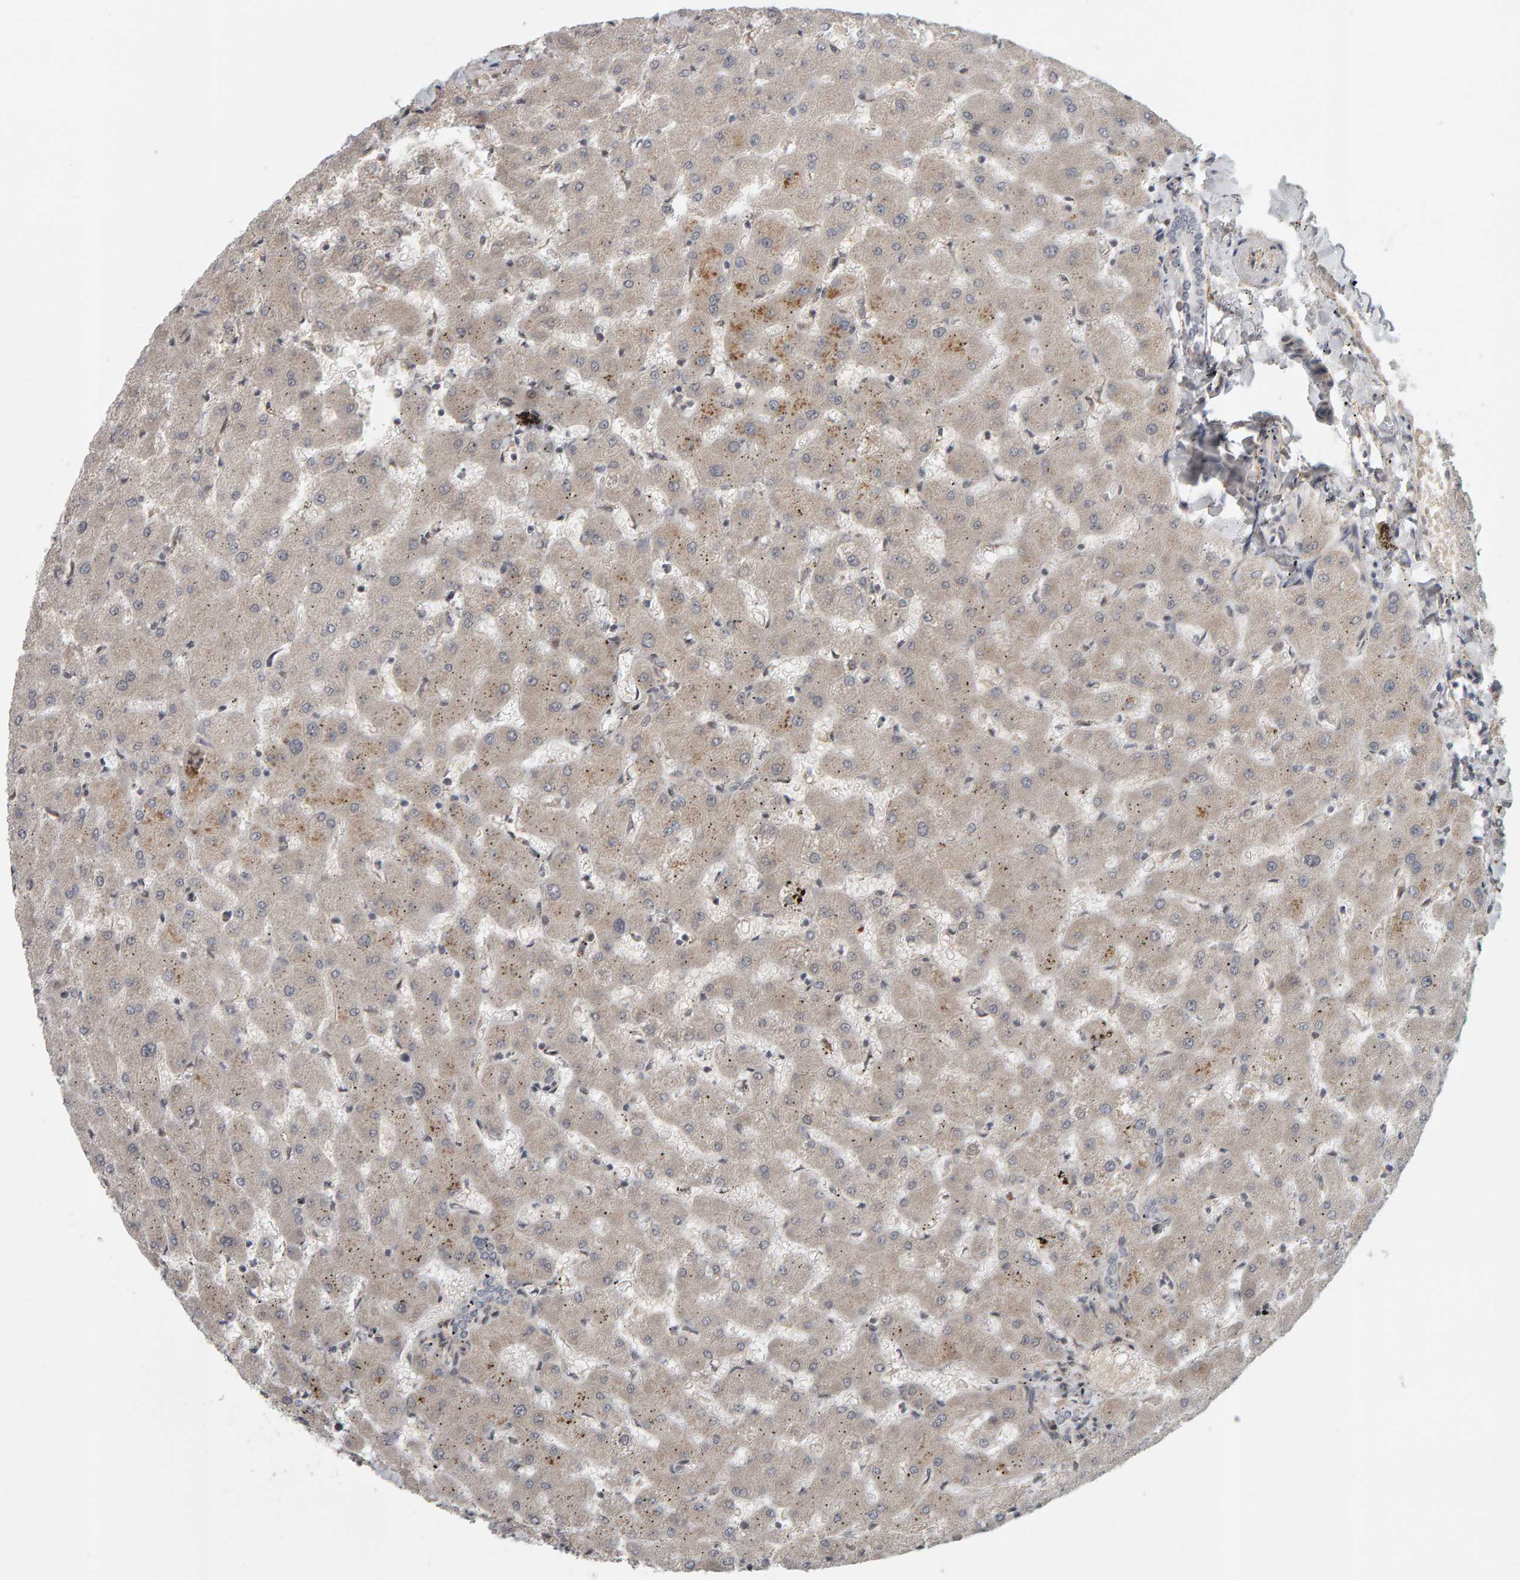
{"staining": {"intensity": "negative", "quantity": "none", "location": "none"}, "tissue": "liver", "cell_type": "Cholangiocytes", "image_type": "normal", "snomed": [{"axis": "morphology", "description": "Normal tissue, NOS"}, {"axis": "topography", "description": "Liver"}], "caption": "The image demonstrates no staining of cholangiocytes in benign liver. The staining was performed using DAB (3,3'-diaminobenzidine) to visualize the protein expression in brown, while the nuclei were stained in blue with hematoxylin (Magnification: 20x).", "gene": "DAP3", "patient": {"sex": "female", "age": 63}}